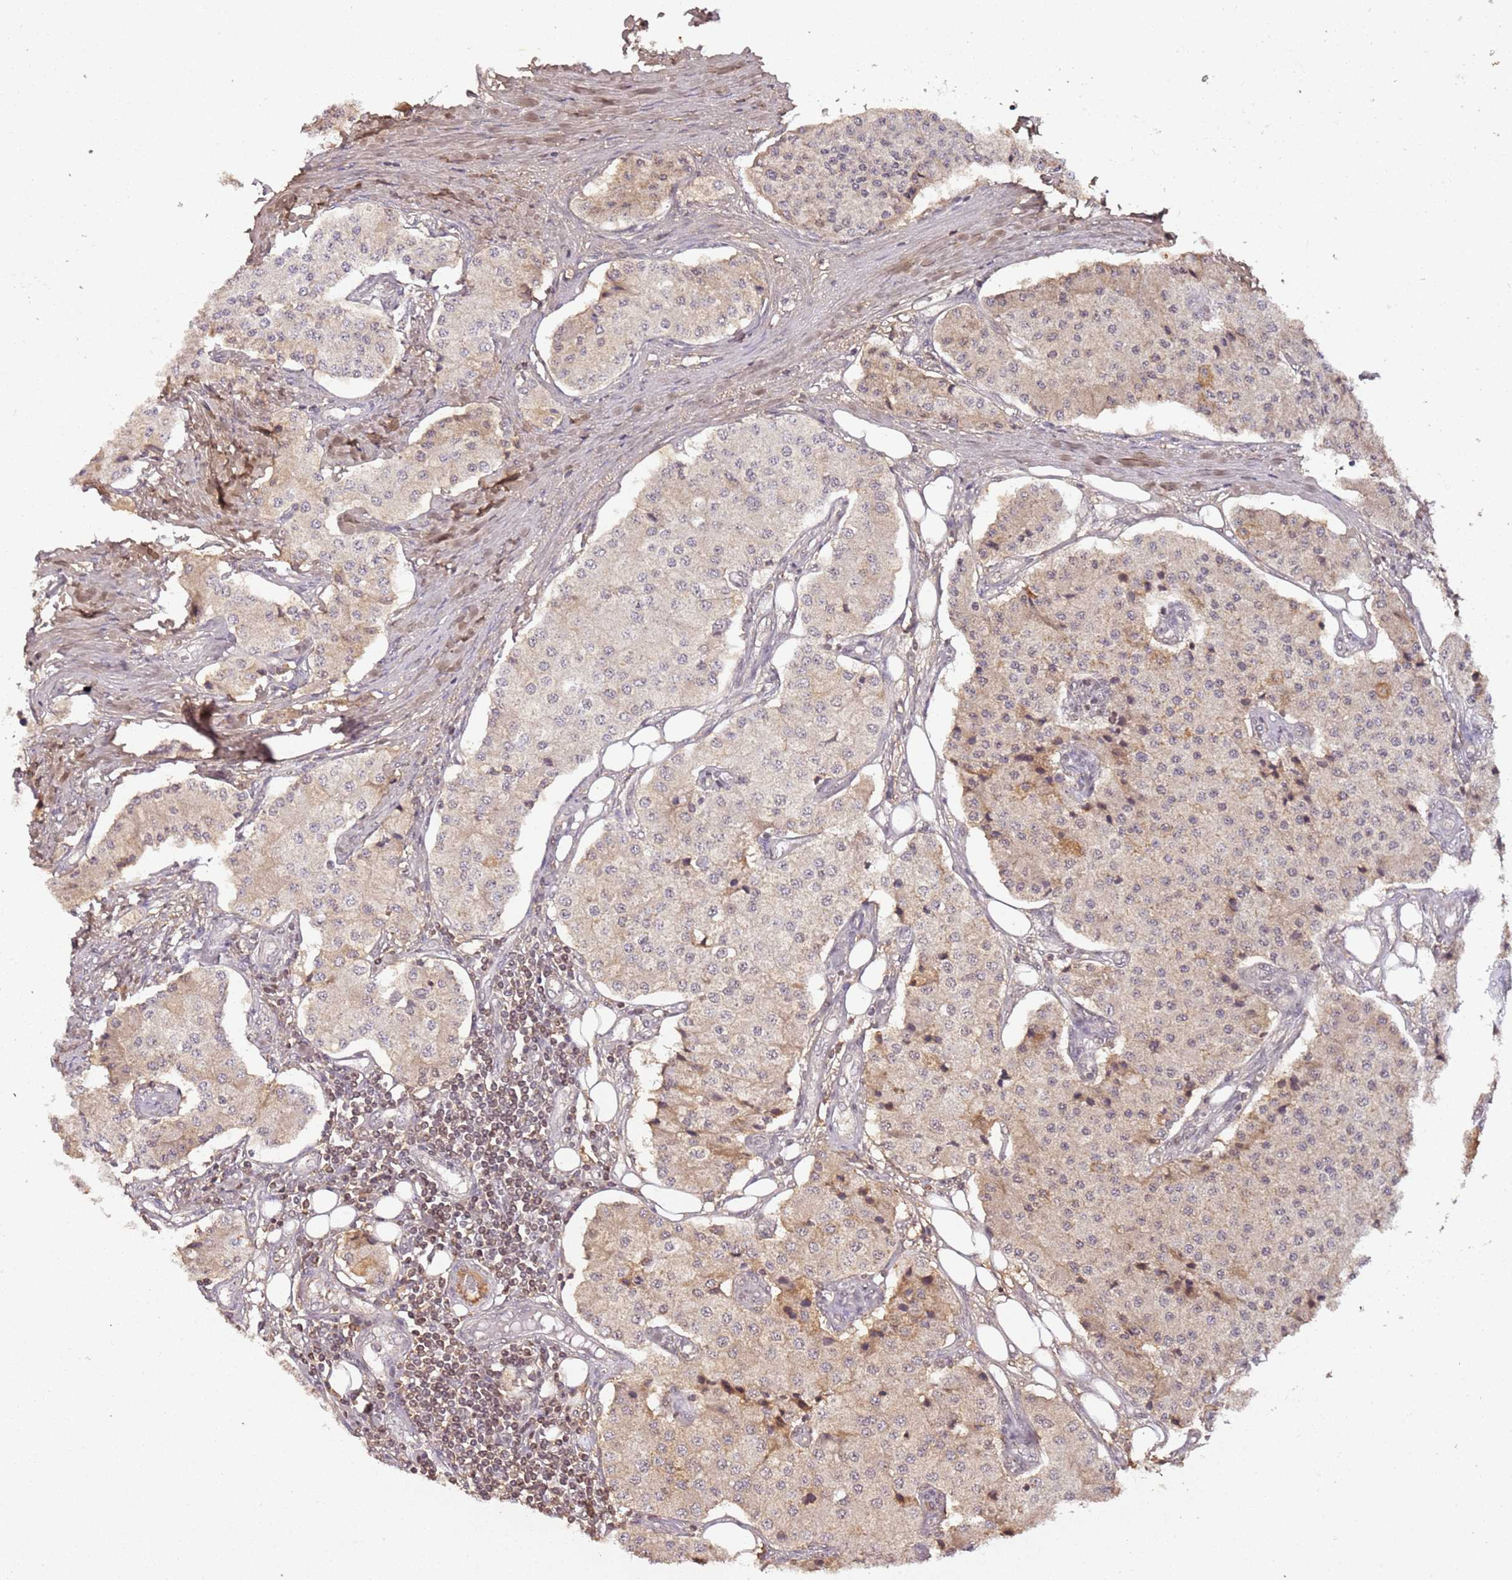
{"staining": {"intensity": "moderate", "quantity": "<25%", "location": "cytoplasmic/membranous"}, "tissue": "carcinoid", "cell_type": "Tumor cells", "image_type": "cancer", "snomed": [{"axis": "morphology", "description": "Carcinoid, malignant, NOS"}, {"axis": "topography", "description": "Colon"}], "caption": "Tumor cells show low levels of moderate cytoplasmic/membranous positivity in about <25% of cells in carcinoid.", "gene": "COL1A2", "patient": {"sex": "female", "age": 52}}